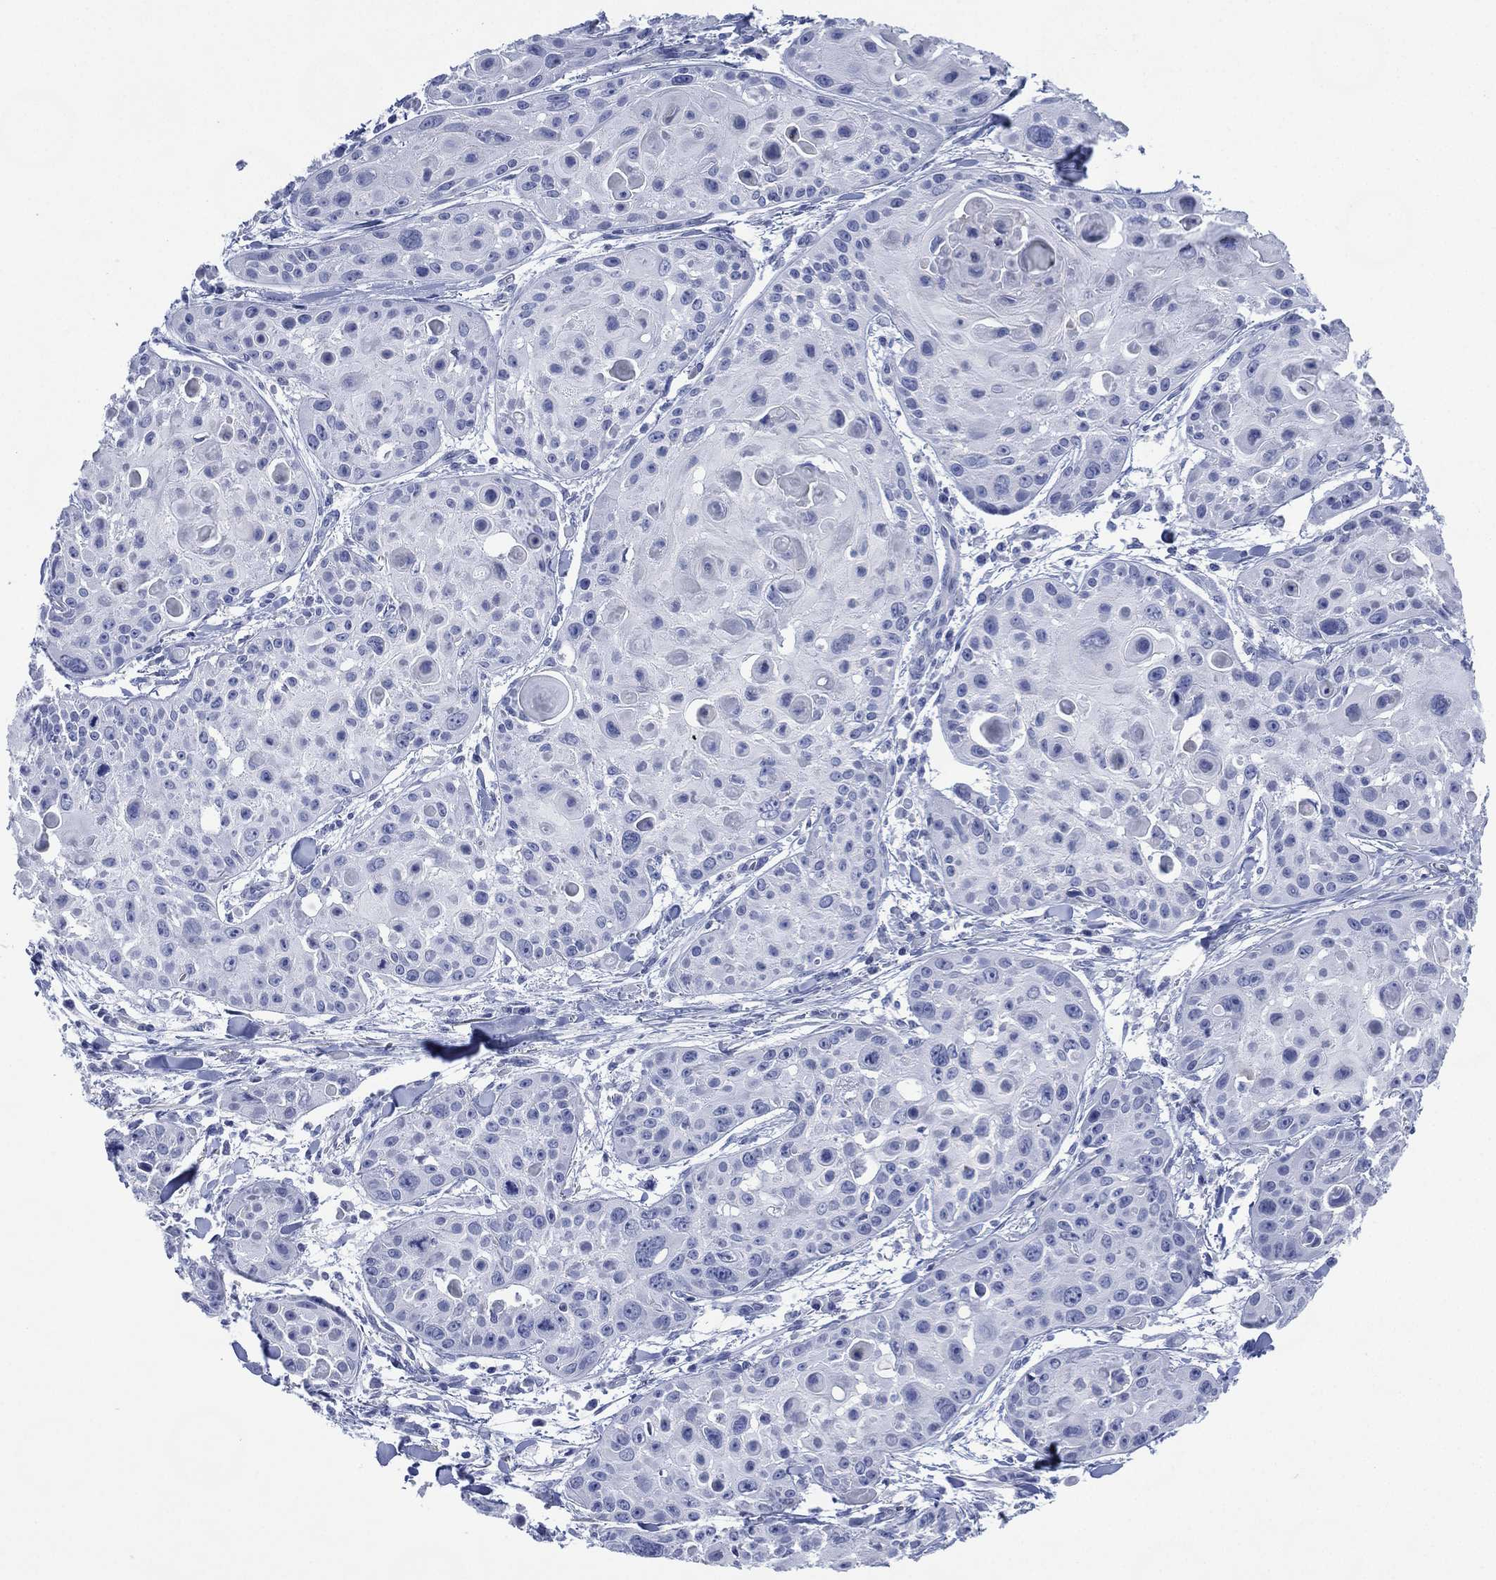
{"staining": {"intensity": "negative", "quantity": "none", "location": "none"}, "tissue": "skin cancer", "cell_type": "Tumor cells", "image_type": "cancer", "snomed": [{"axis": "morphology", "description": "Squamous cell carcinoma, NOS"}, {"axis": "topography", "description": "Skin"}, {"axis": "topography", "description": "Anal"}], "caption": "Image shows no significant protein positivity in tumor cells of skin cancer.", "gene": "TMEM247", "patient": {"sex": "female", "age": 75}}